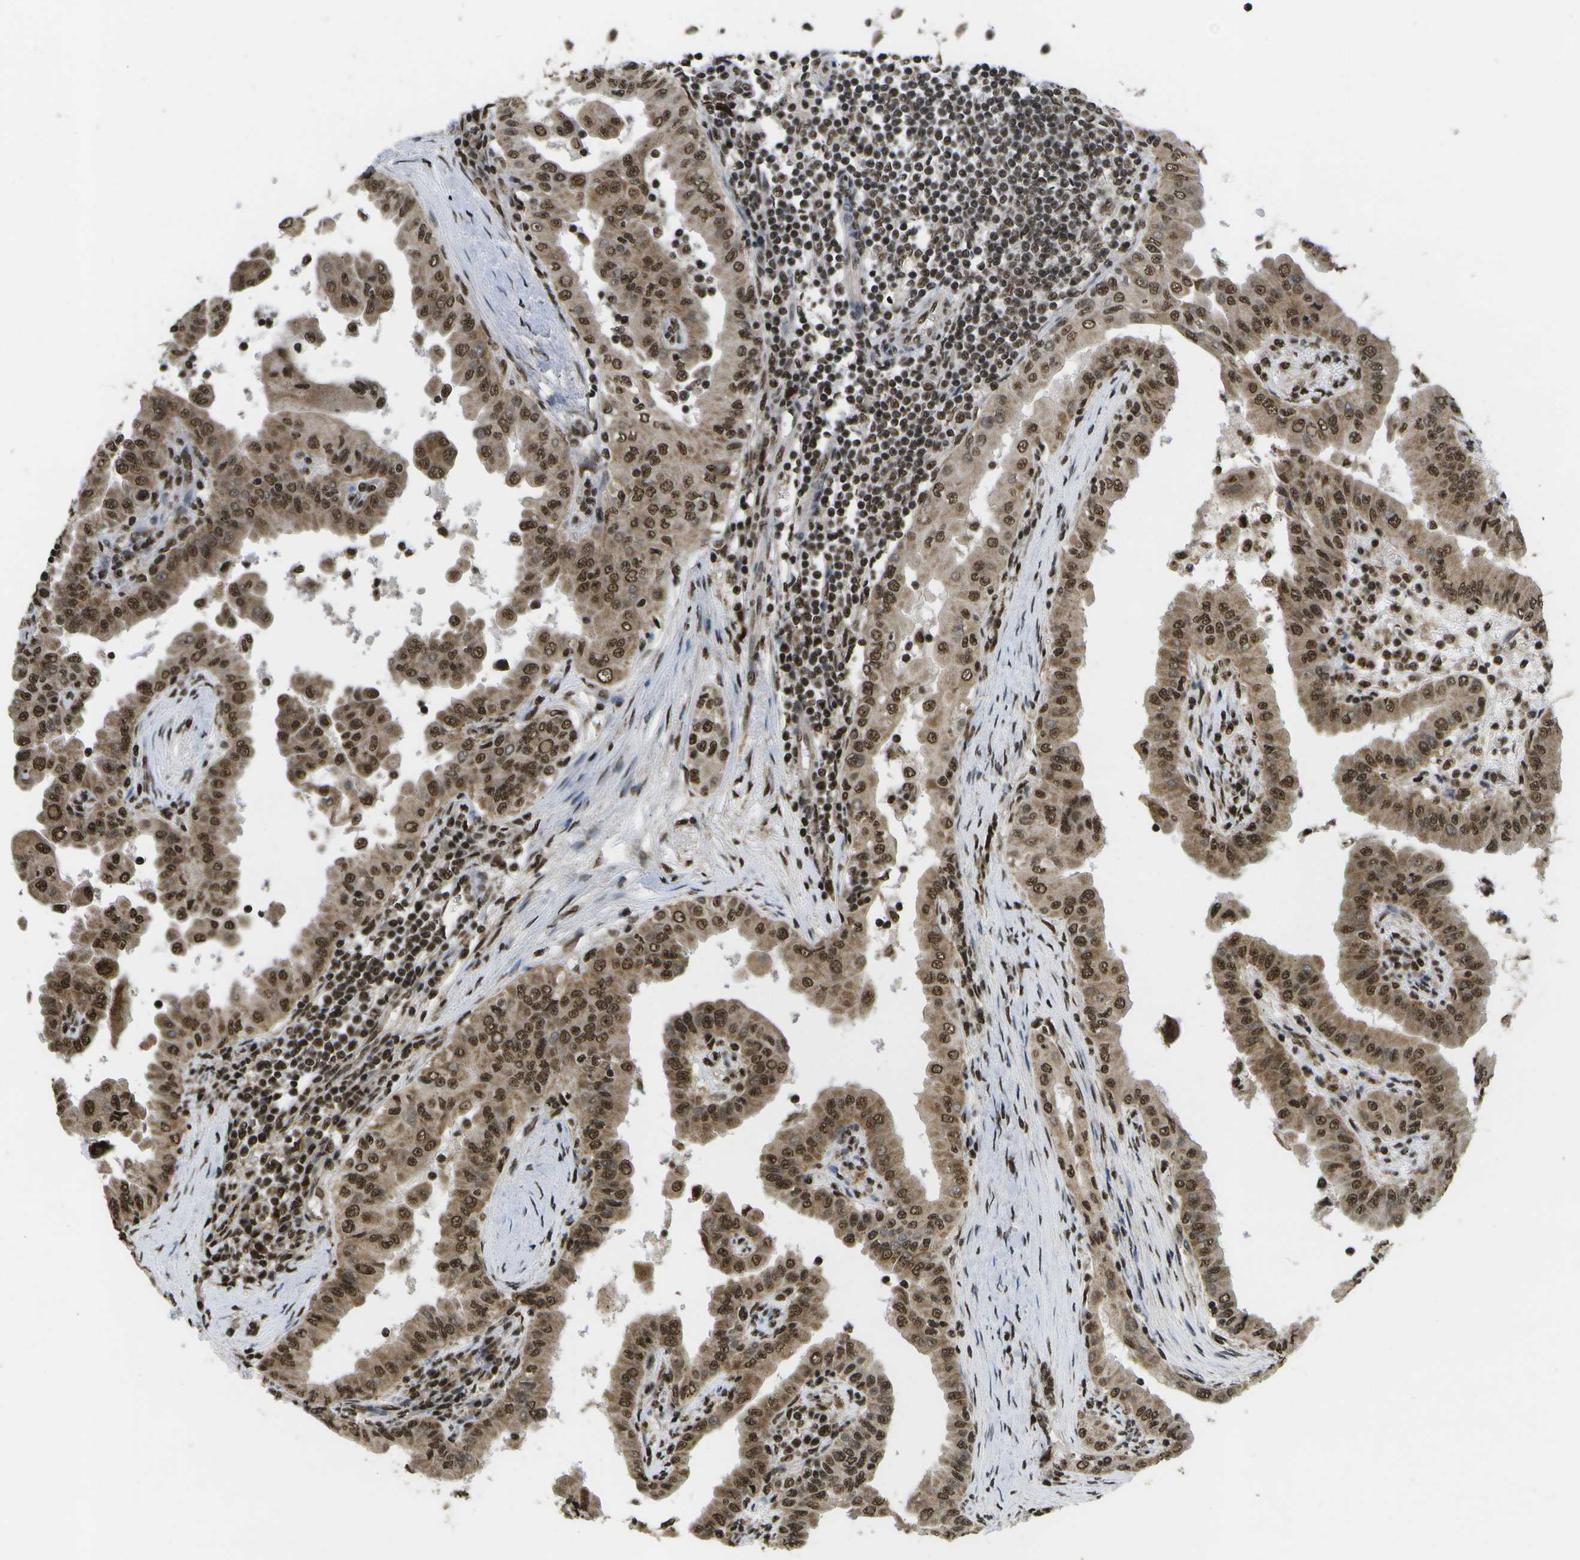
{"staining": {"intensity": "moderate", "quantity": ">75%", "location": "cytoplasmic/membranous,nuclear"}, "tissue": "thyroid cancer", "cell_type": "Tumor cells", "image_type": "cancer", "snomed": [{"axis": "morphology", "description": "Papillary adenocarcinoma, NOS"}, {"axis": "topography", "description": "Thyroid gland"}], "caption": "This histopathology image demonstrates immunohistochemistry (IHC) staining of human papillary adenocarcinoma (thyroid), with medium moderate cytoplasmic/membranous and nuclear positivity in approximately >75% of tumor cells.", "gene": "SPEN", "patient": {"sex": "male", "age": 33}}